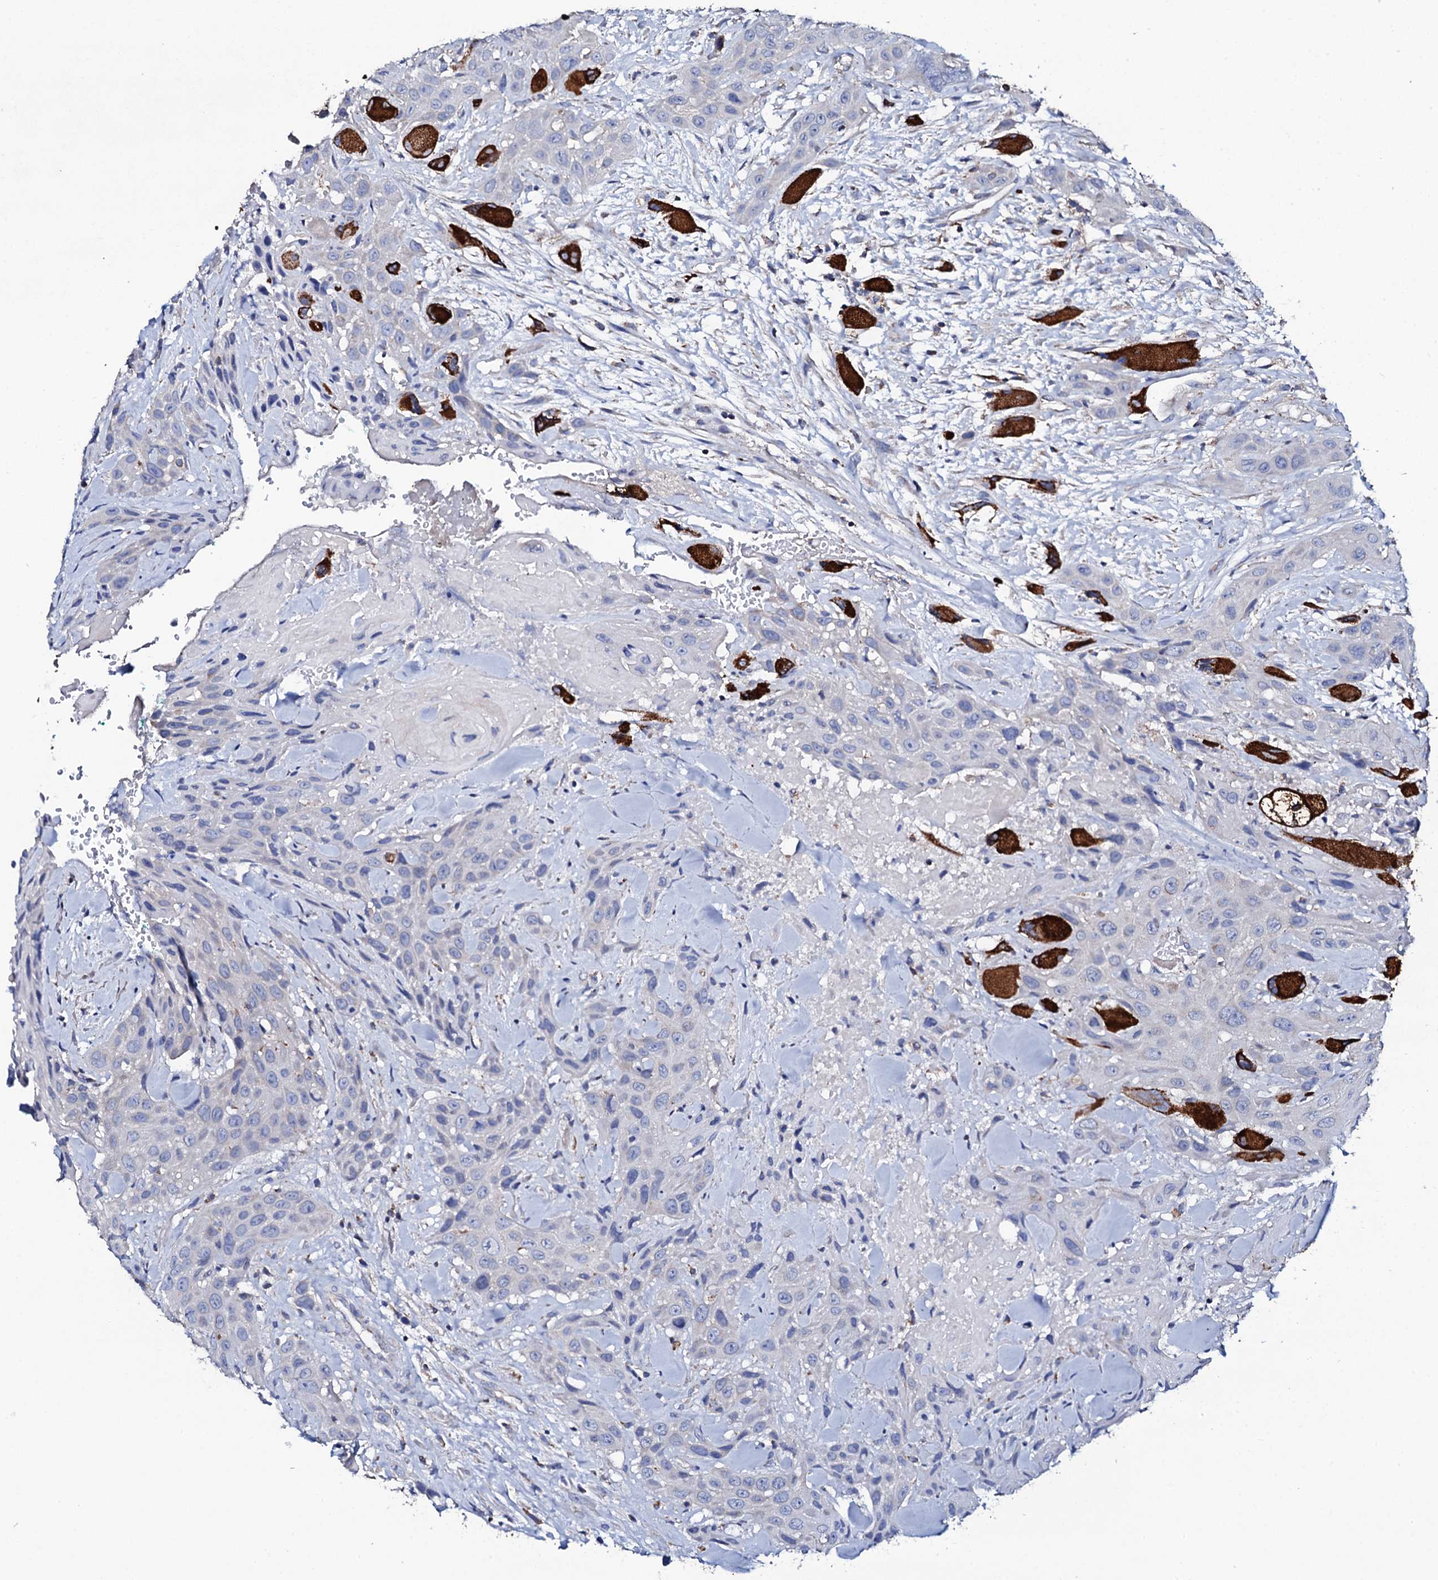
{"staining": {"intensity": "strong", "quantity": "<25%", "location": "cytoplasmic/membranous"}, "tissue": "head and neck cancer", "cell_type": "Tumor cells", "image_type": "cancer", "snomed": [{"axis": "morphology", "description": "Squamous cell carcinoma, NOS"}, {"axis": "topography", "description": "Head-Neck"}], "caption": "This is an image of IHC staining of head and neck cancer (squamous cell carcinoma), which shows strong positivity in the cytoplasmic/membranous of tumor cells.", "gene": "TCAF2", "patient": {"sex": "male", "age": 81}}